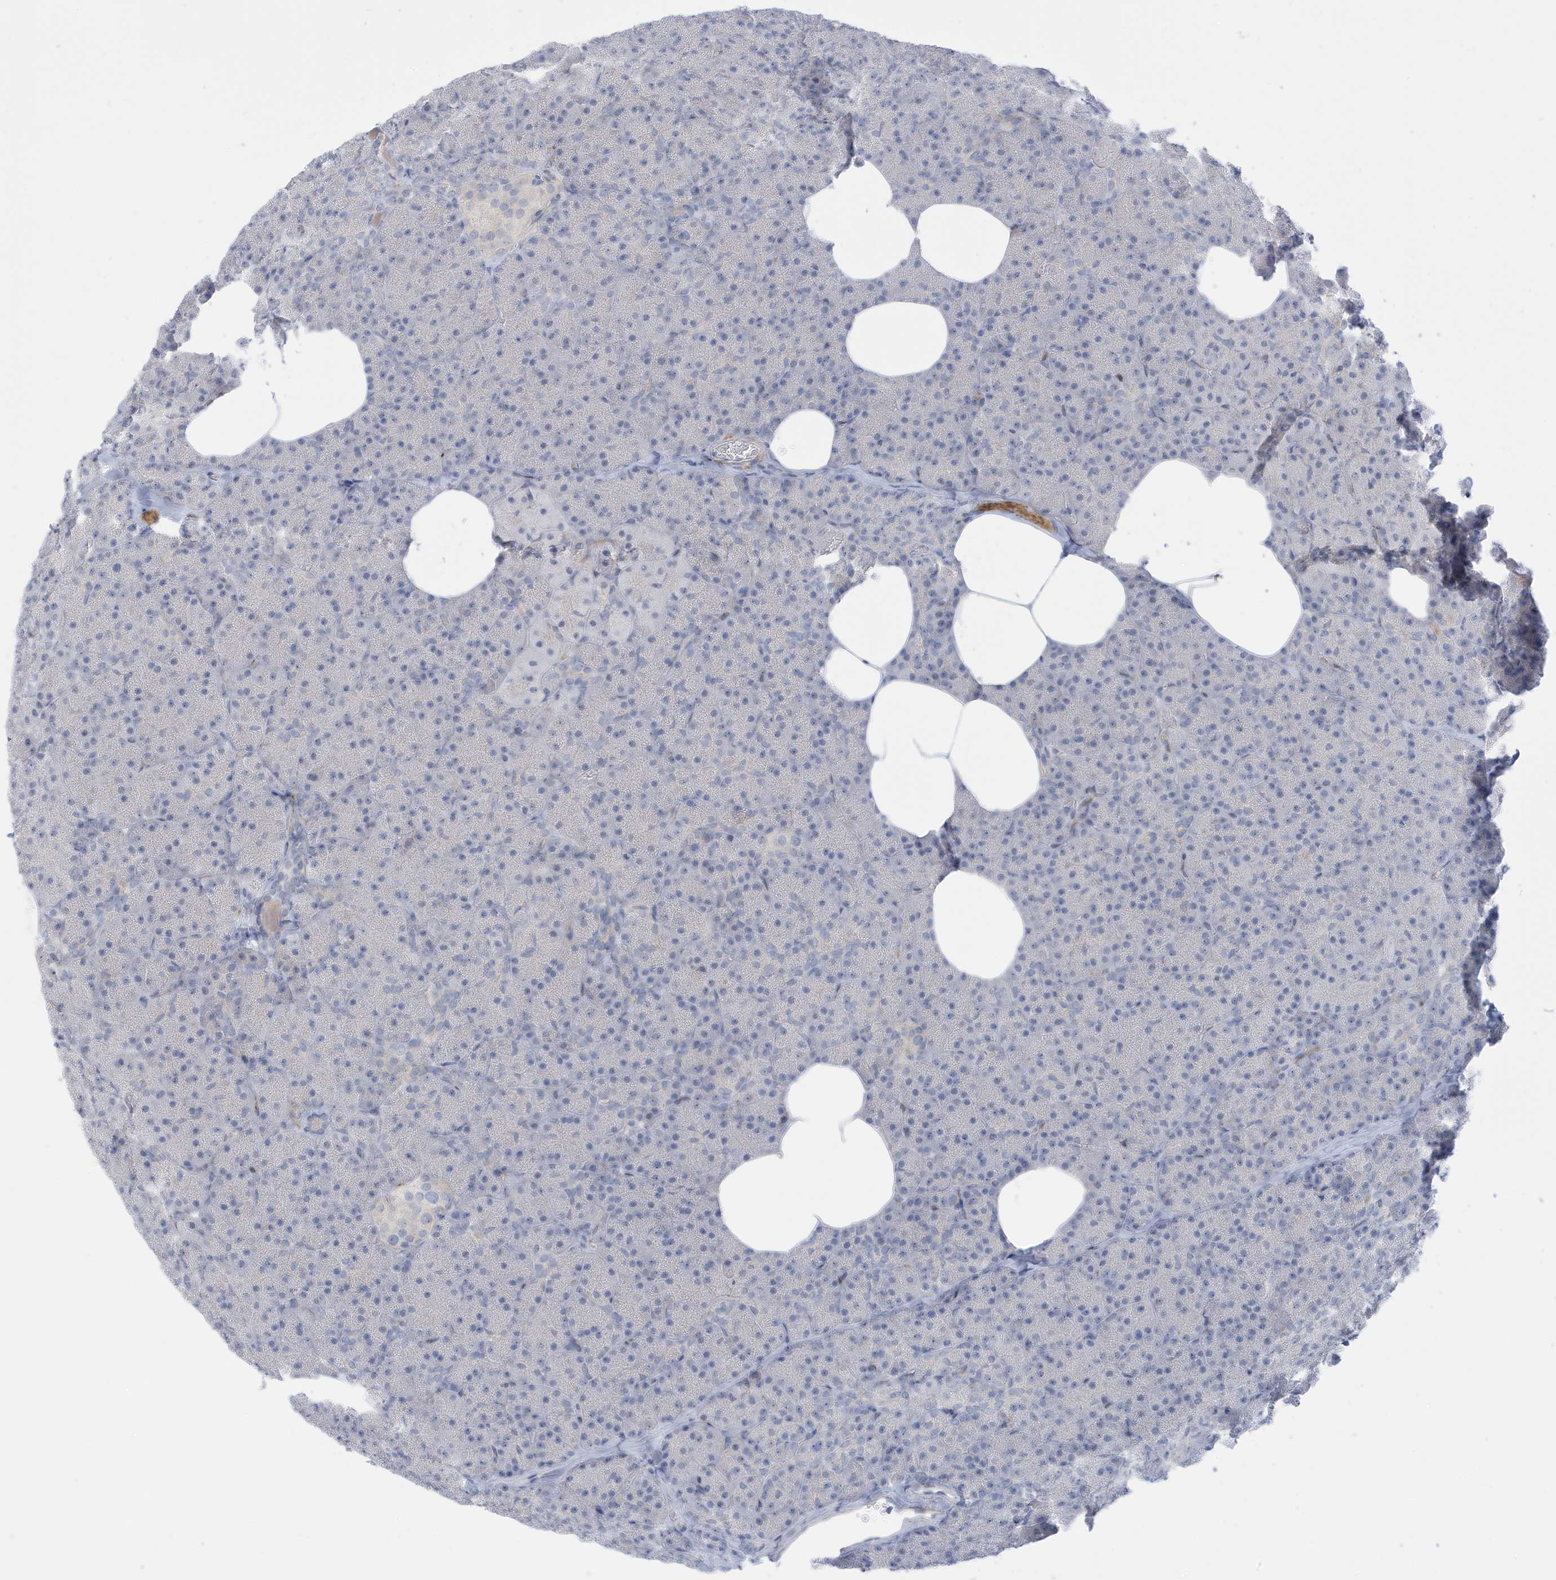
{"staining": {"intensity": "negative", "quantity": "none", "location": "none"}, "tissue": "pancreas", "cell_type": "Exocrine glandular cells", "image_type": "normal", "snomed": [{"axis": "morphology", "description": "Normal tissue, NOS"}, {"axis": "morphology", "description": "Carcinoid, malignant, NOS"}, {"axis": "topography", "description": "Pancreas"}], "caption": "Exocrine glandular cells show no significant protein staining in benign pancreas. (Brightfield microscopy of DAB immunohistochemistry at high magnification).", "gene": "PERM1", "patient": {"sex": "female", "age": 35}}